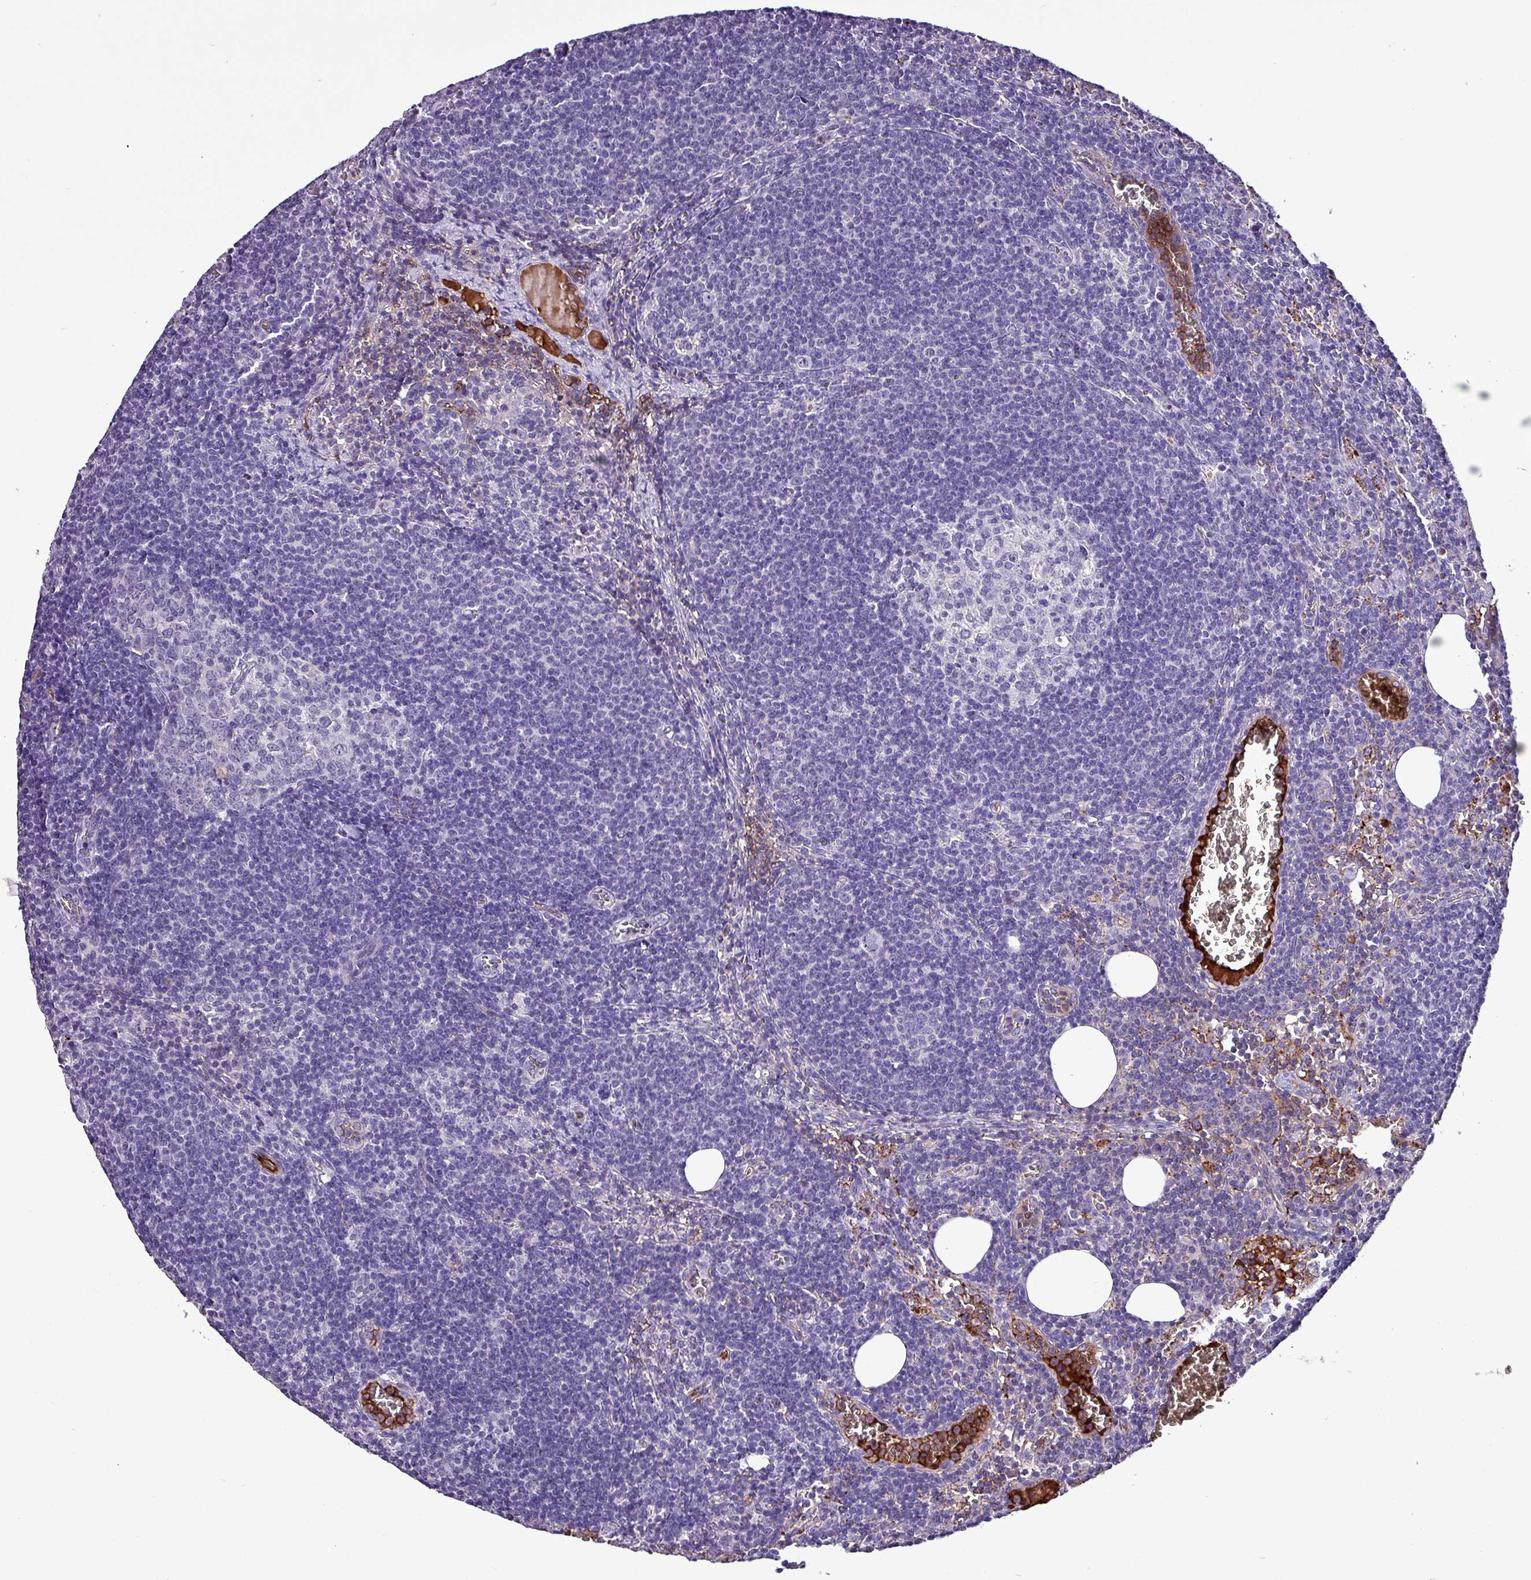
{"staining": {"intensity": "negative", "quantity": "none", "location": "none"}, "tissue": "lymph node", "cell_type": "Germinal center cells", "image_type": "normal", "snomed": [{"axis": "morphology", "description": "Normal tissue, NOS"}, {"axis": "topography", "description": "Lymph node"}], "caption": "Immunohistochemistry (IHC) micrograph of benign lymph node: lymph node stained with DAB (3,3'-diaminobenzidine) exhibits no significant protein positivity in germinal center cells.", "gene": "HPR", "patient": {"sex": "female", "age": 27}}